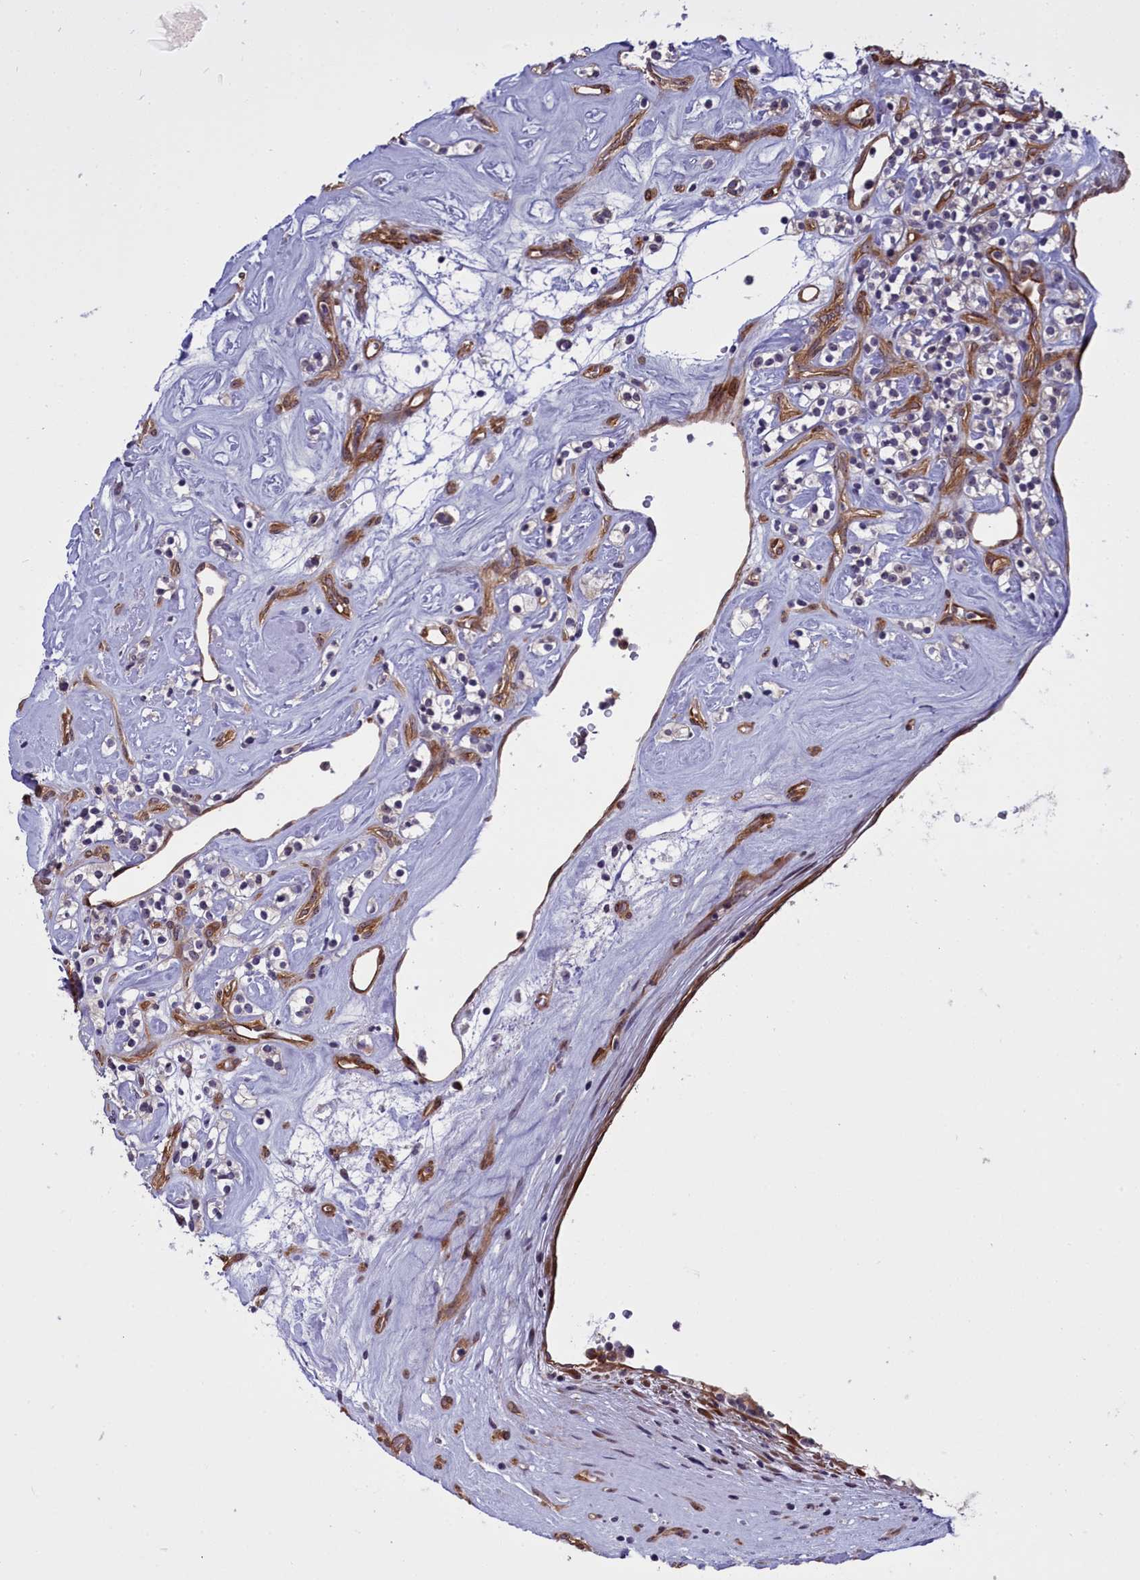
{"staining": {"intensity": "negative", "quantity": "none", "location": "none"}, "tissue": "renal cancer", "cell_type": "Tumor cells", "image_type": "cancer", "snomed": [{"axis": "morphology", "description": "Adenocarcinoma, NOS"}, {"axis": "topography", "description": "Kidney"}], "caption": "An image of renal cancer stained for a protein reveals no brown staining in tumor cells.", "gene": "BCAR1", "patient": {"sex": "male", "age": 77}}